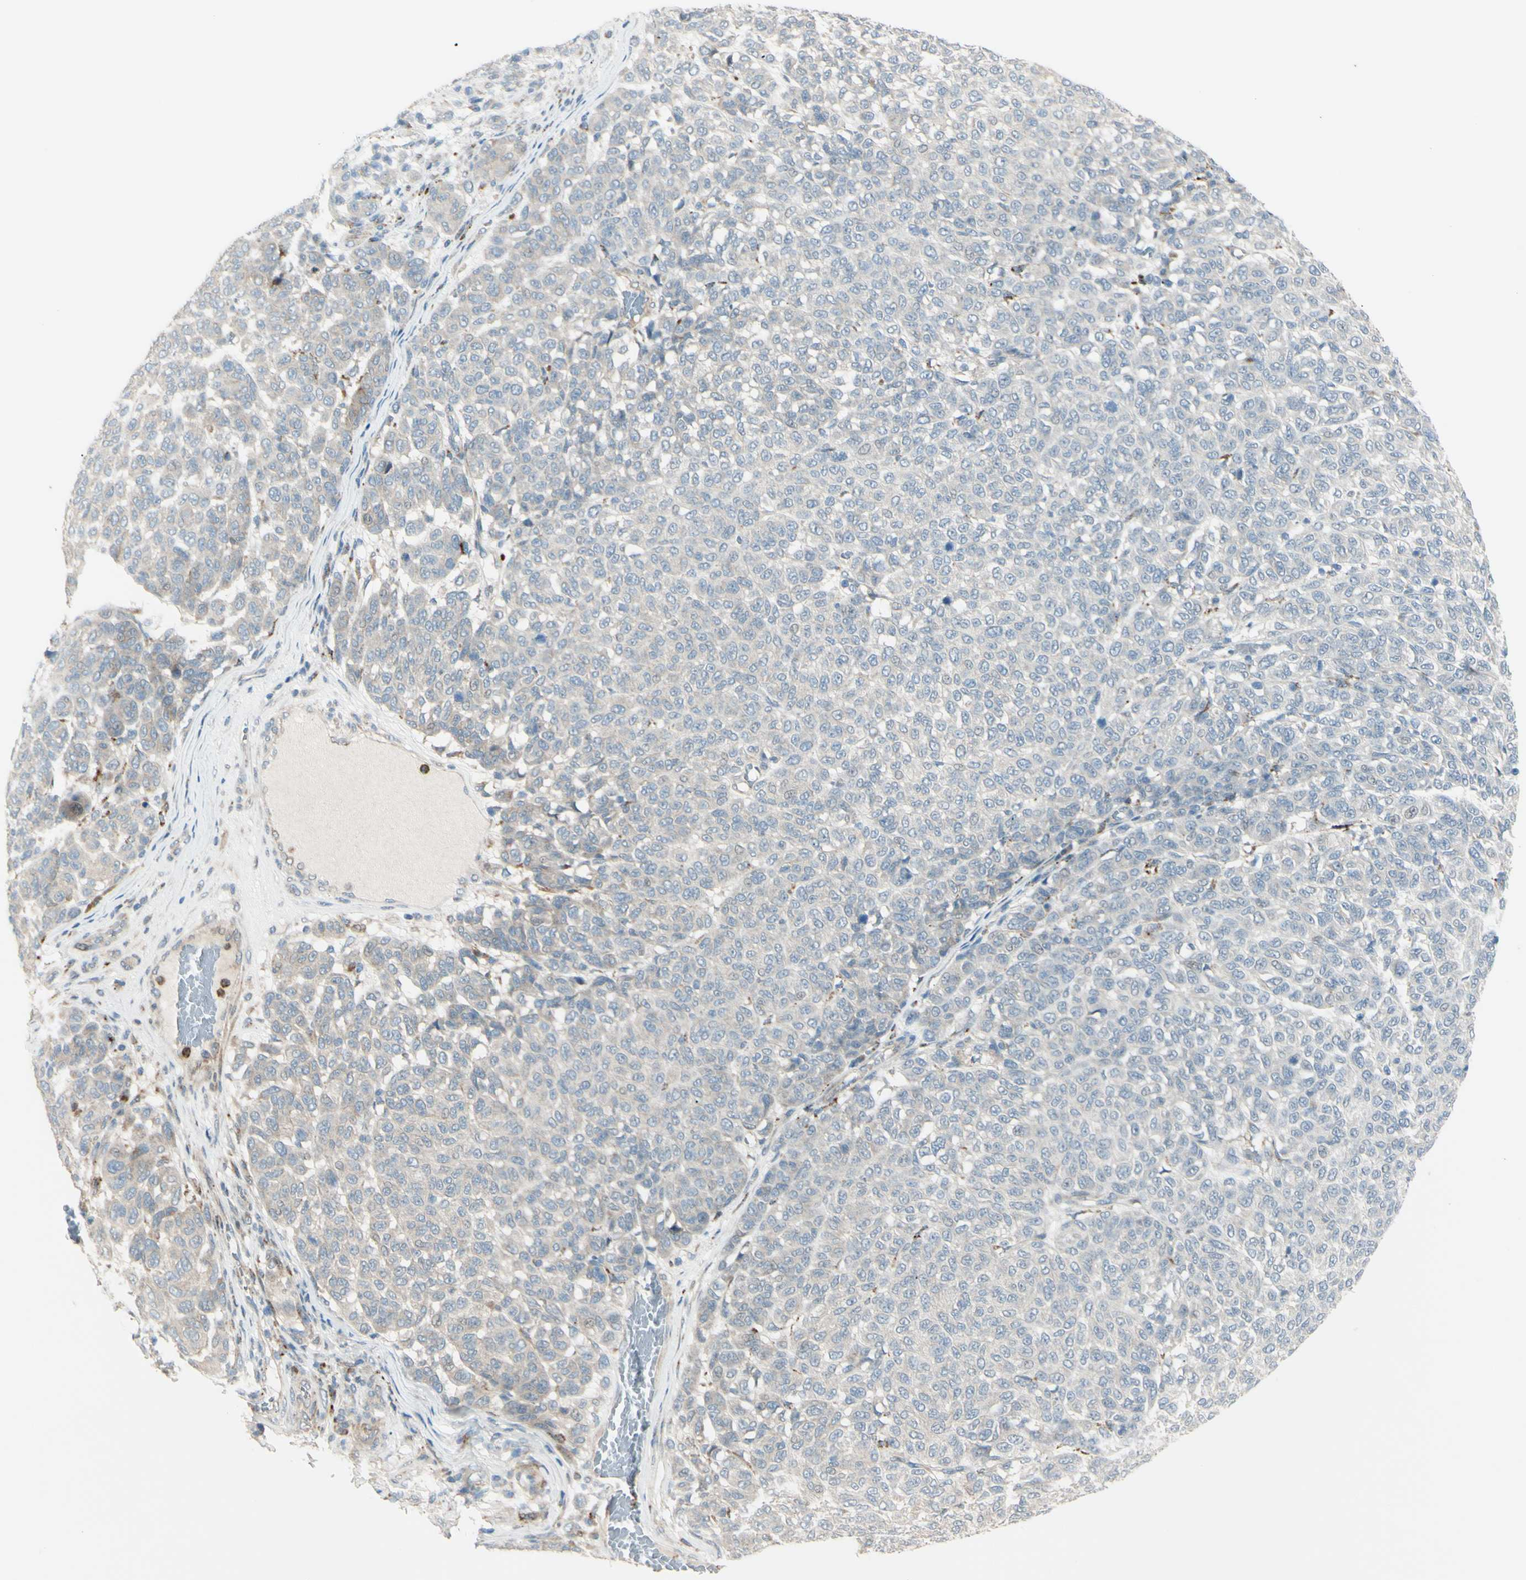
{"staining": {"intensity": "weak", "quantity": "<25%", "location": "cytoplasmic/membranous"}, "tissue": "melanoma", "cell_type": "Tumor cells", "image_type": "cancer", "snomed": [{"axis": "morphology", "description": "Malignant melanoma, NOS"}, {"axis": "topography", "description": "Skin"}], "caption": "Immunohistochemistry image of melanoma stained for a protein (brown), which displays no staining in tumor cells. (DAB immunohistochemistry, high magnification).", "gene": "LMTK2", "patient": {"sex": "male", "age": 59}}